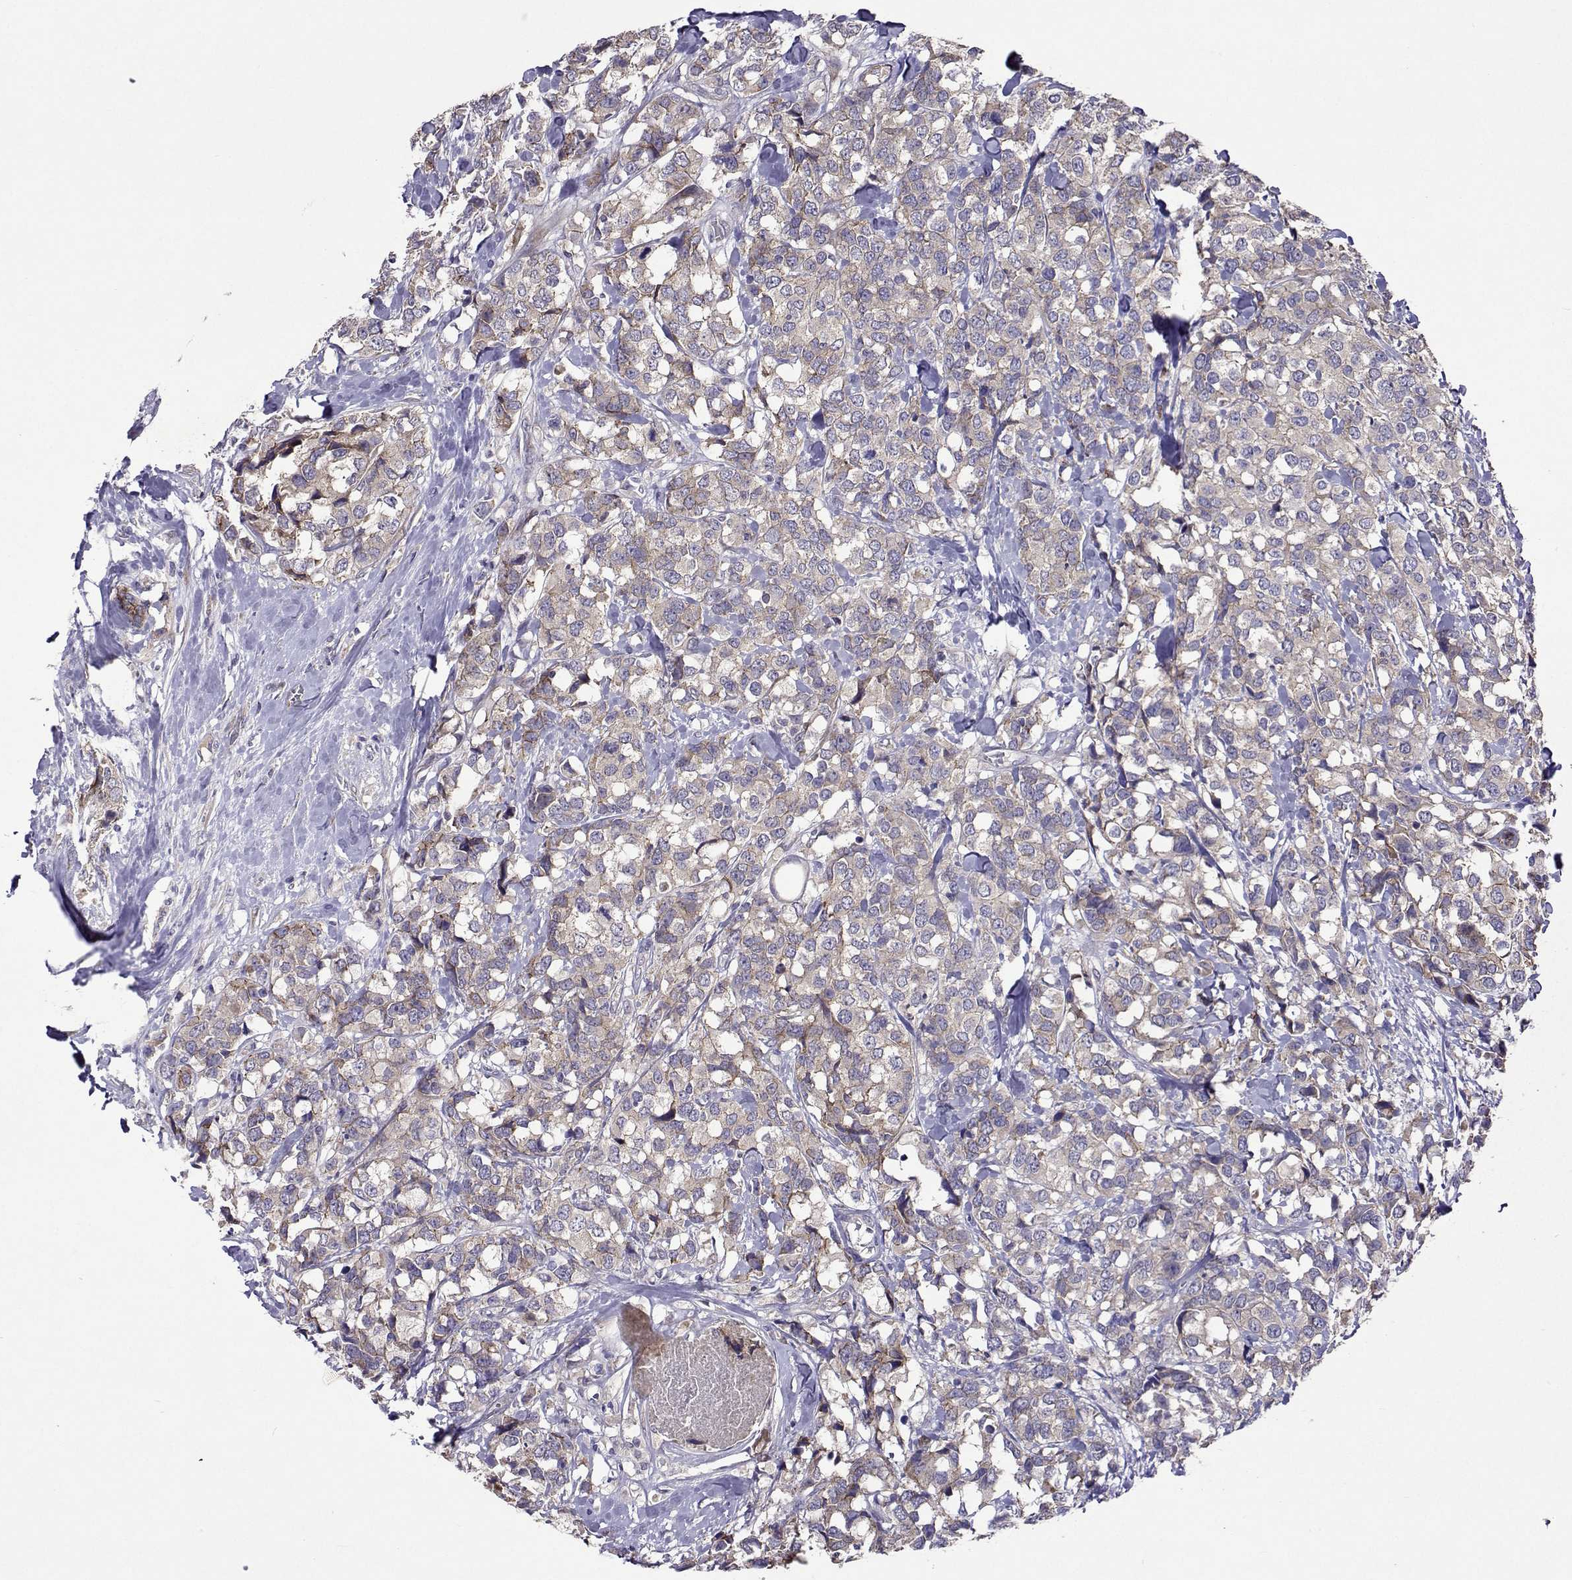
{"staining": {"intensity": "negative", "quantity": "none", "location": "none"}, "tissue": "breast cancer", "cell_type": "Tumor cells", "image_type": "cancer", "snomed": [{"axis": "morphology", "description": "Lobular carcinoma"}, {"axis": "topography", "description": "Breast"}], "caption": "DAB (3,3'-diaminobenzidine) immunohistochemical staining of breast cancer (lobular carcinoma) reveals no significant positivity in tumor cells.", "gene": "TARBP2", "patient": {"sex": "female", "age": 59}}